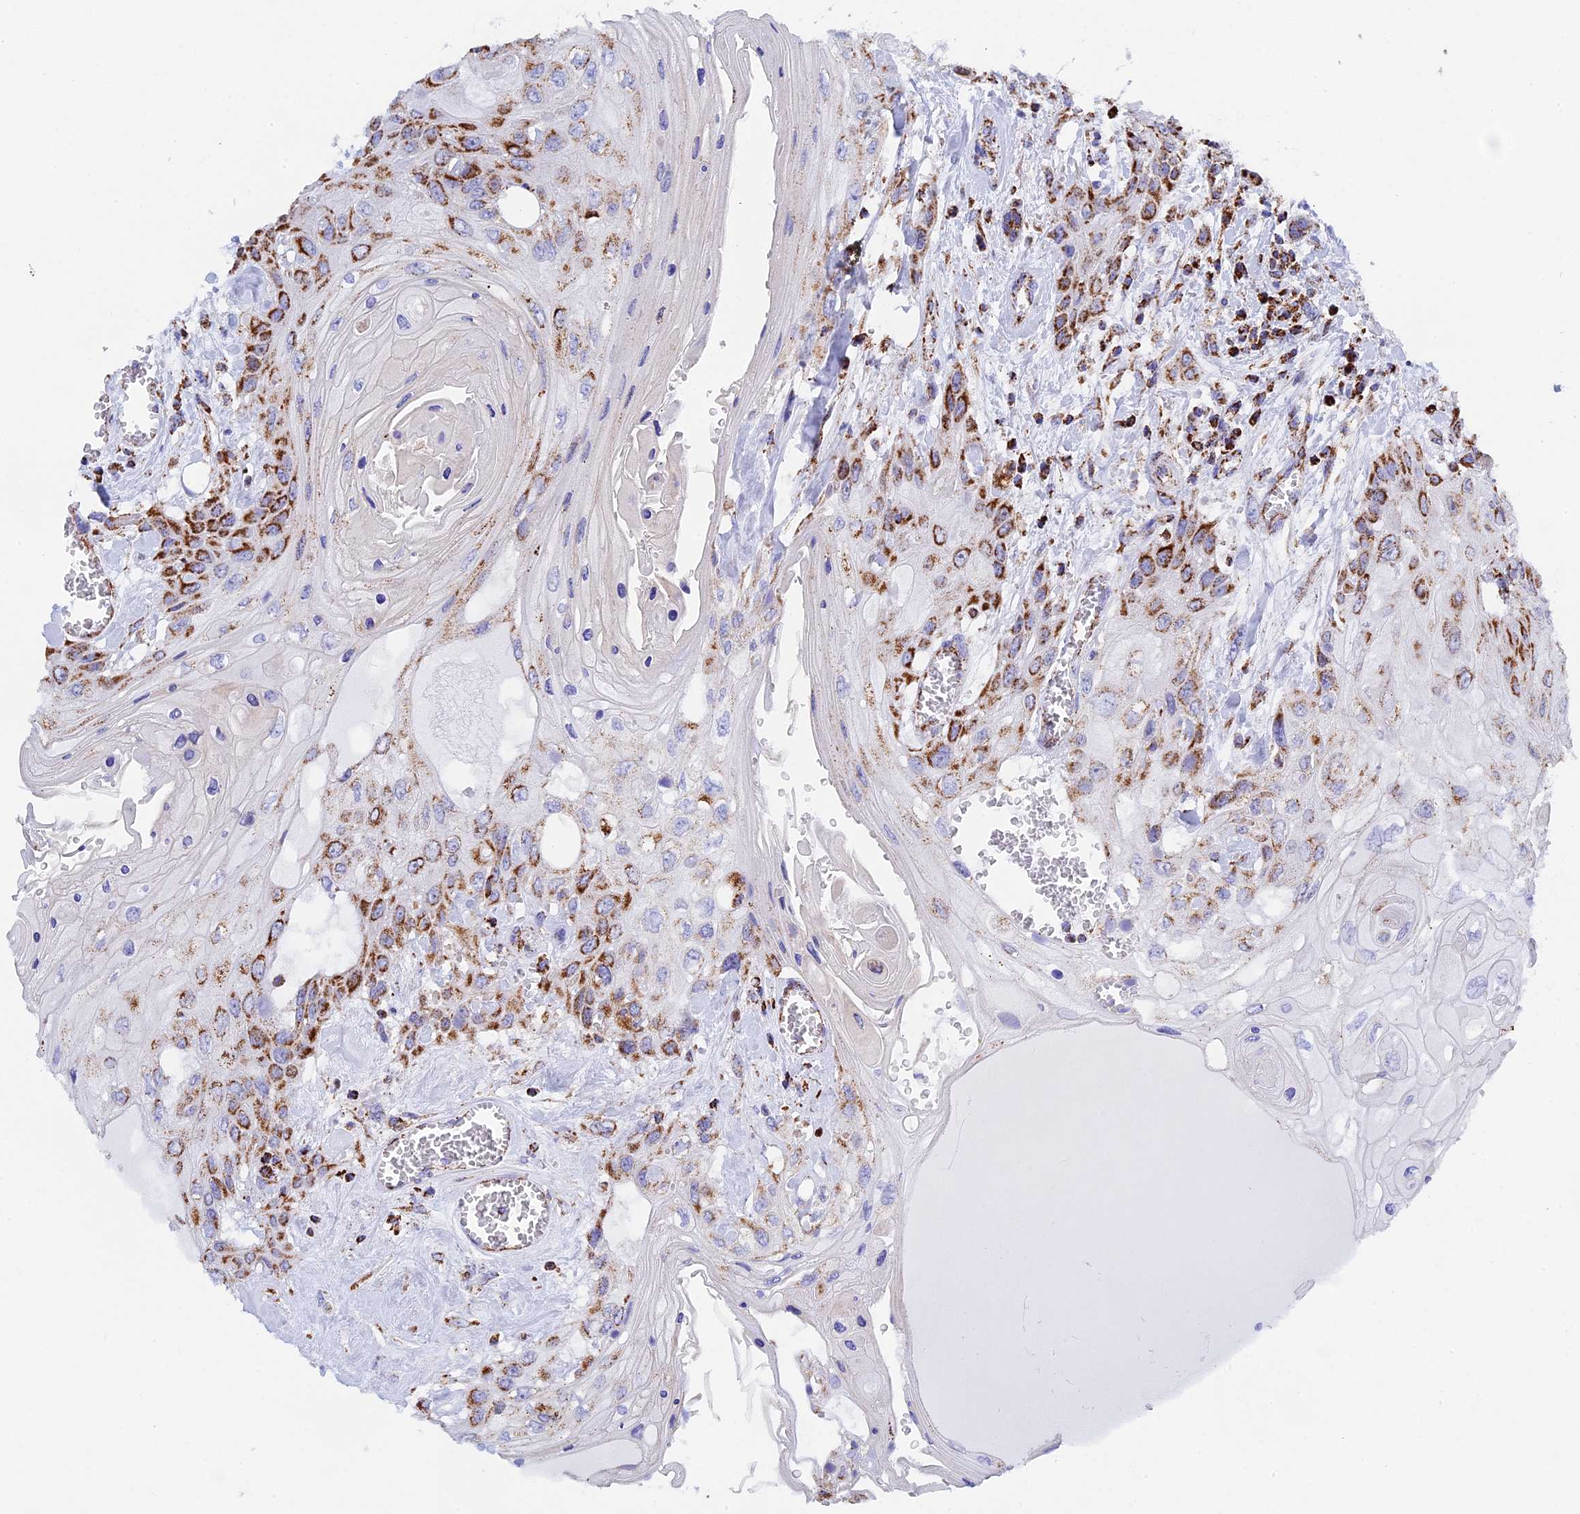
{"staining": {"intensity": "moderate", "quantity": ">75%", "location": "cytoplasmic/membranous"}, "tissue": "head and neck cancer", "cell_type": "Tumor cells", "image_type": "cancer", "snomed": [{"axis": "morphology", "description": "Squamous cell carcinoma, NOS"}, {"axis": "topography", "description": "Head-Neck"}], "caption": "An IHC photomicrograph of tumor tissue is shown. Protein staining in brown highlights moderate cytoplasmic/membranous positivity in head and neck squamous cell carcinoma within tumor cells.", "gene": "NDUFA5", "patient": {"sex": "female", "age": 43}}